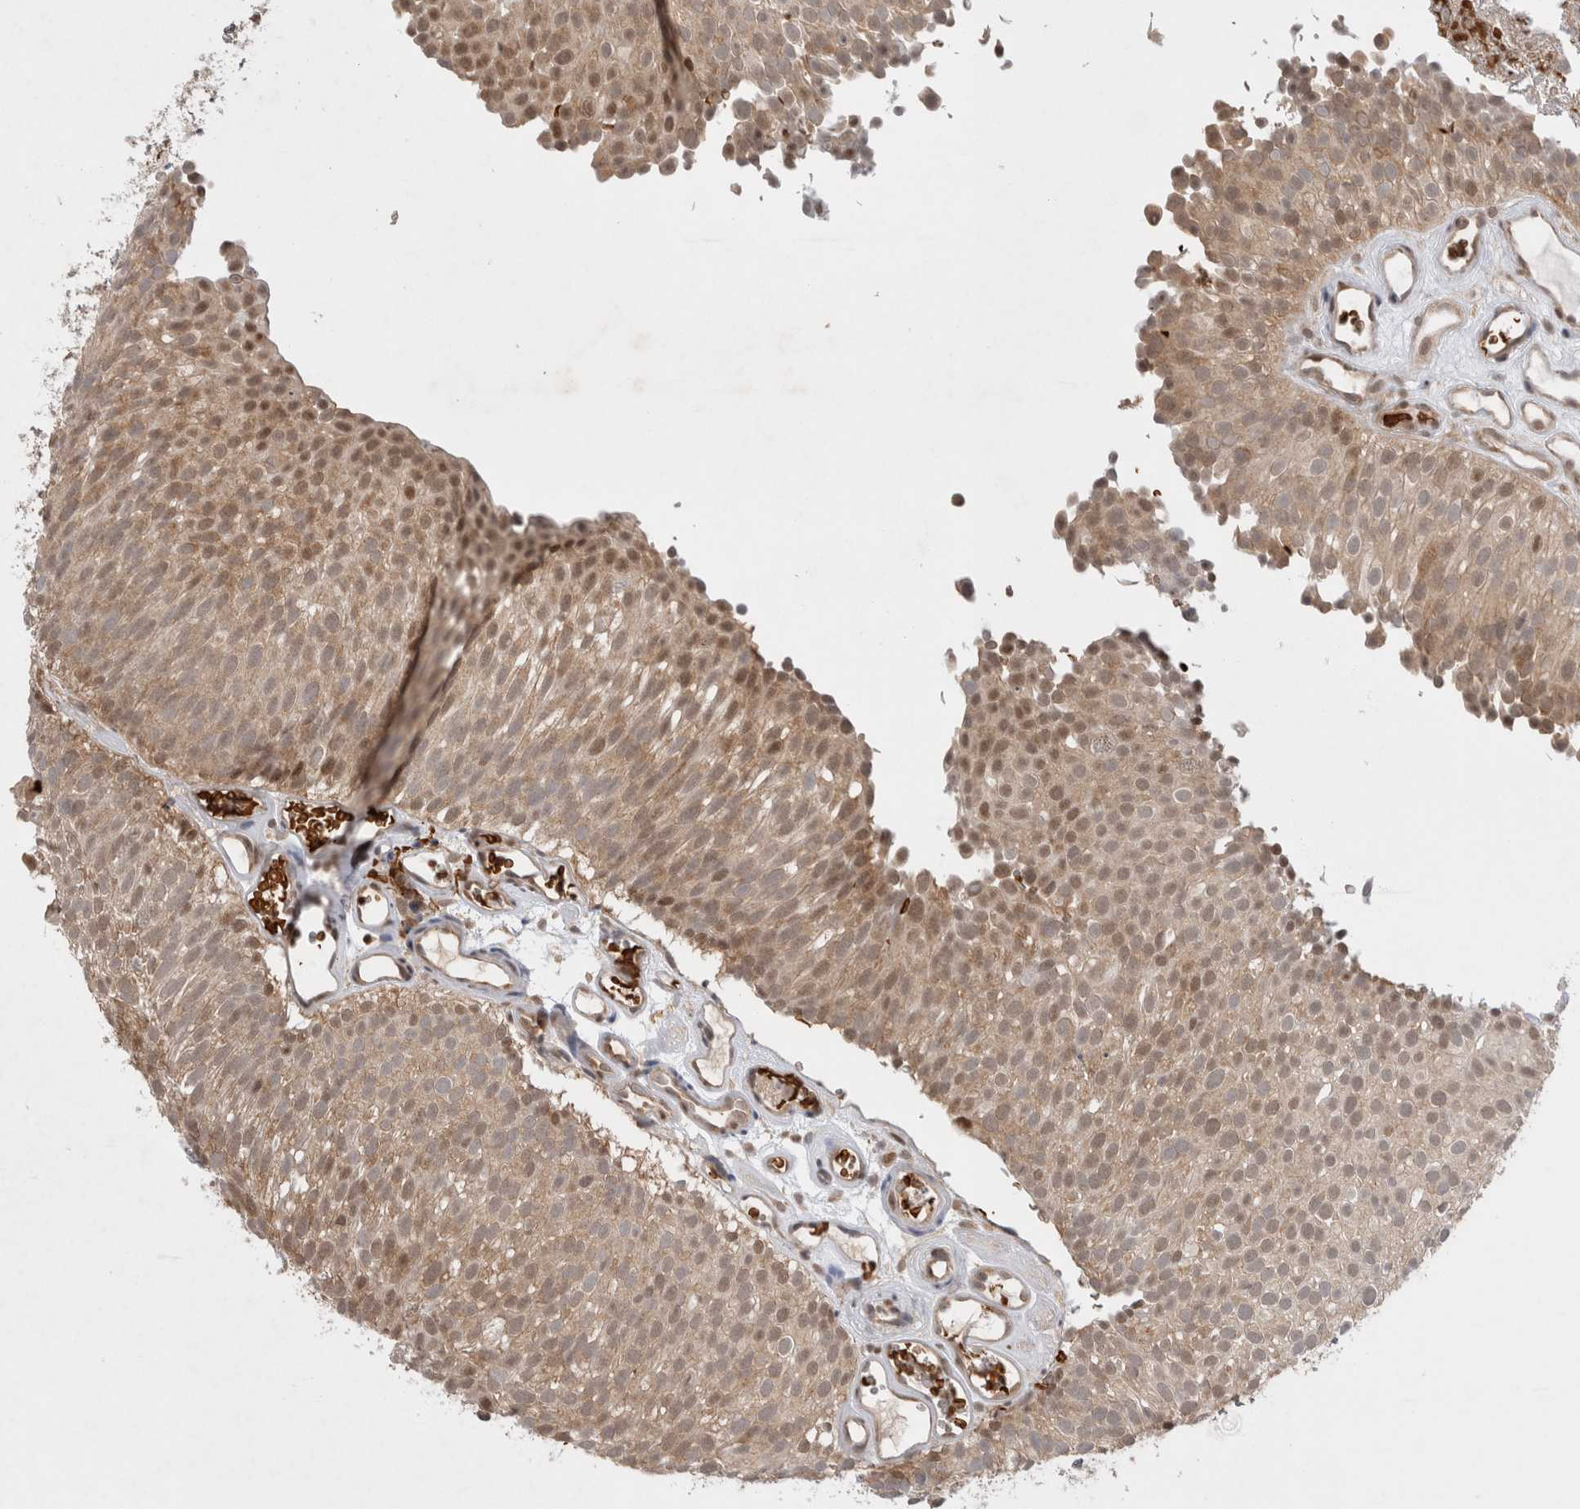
{"staining": {"intensity": "moderate", "quantity": ">75%", "location": "nuclear"}, "tissue": "urothelial cancer", "cell_type": "Tumor cells", "image_type": "cancer", "snomed": [{"axis": "morphology", "description": "Urothelial carcinoma, Low grade"}, {"axis": "topography", "description": "Urinary bladder"}], "caption": "Immunohistochemical staining of urothelial cancer reveals medium levels of moderate nuclear protein expression in approximately >75% of tumor cells.", "gene": "EIF3E", "patient": {"sex": "male", "age": 78}}